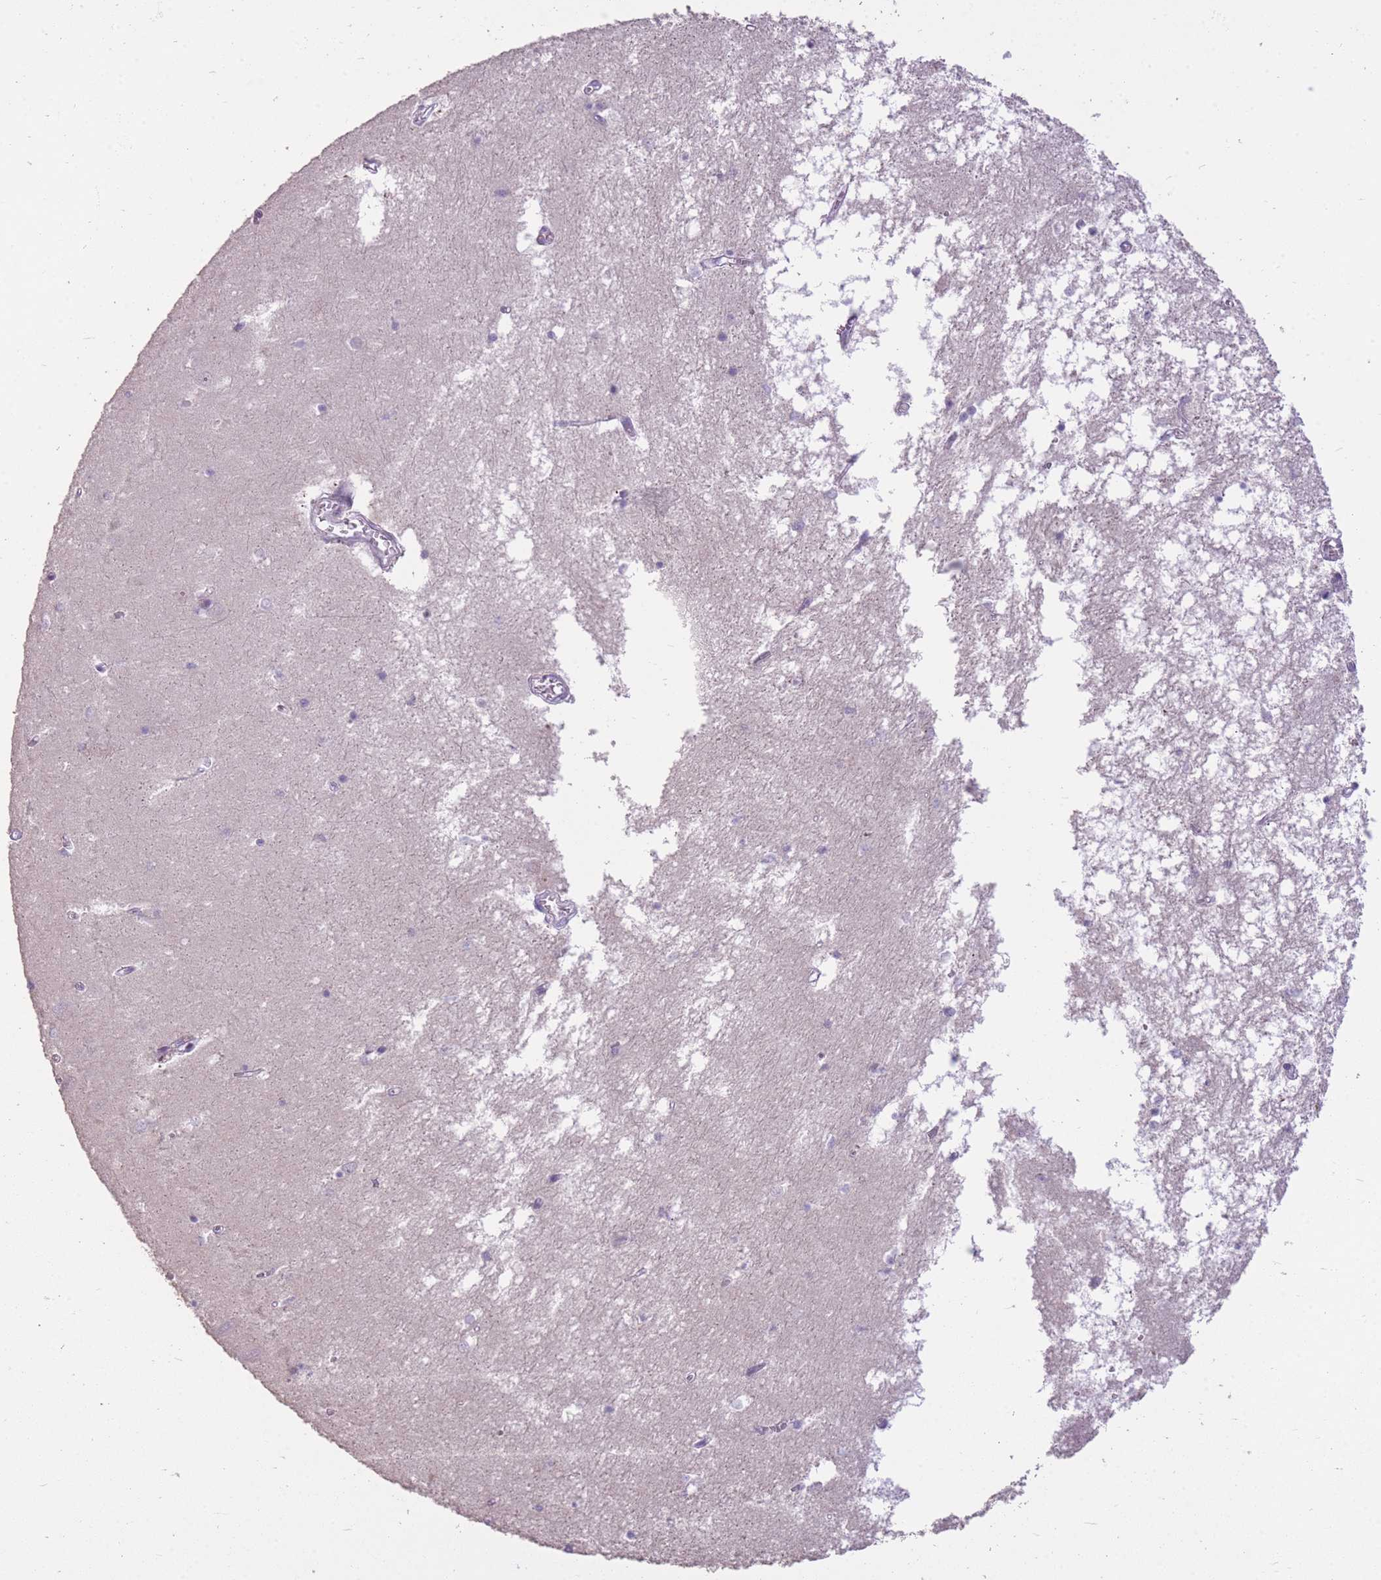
{"staining": {"intensity": "negative", "quantity": "none", "location": "none"}, "tissue": "hippocampus", "cell_type": "Glial cells", "image_type": "normal", "snomed": [{"axis": "morphology", "description": "Normal tissue, NOS"}, {"axis": "topography", "description": "Hippocampus"}], "caption": "IHC micrograph of normal human hippocampus stained for a protein (brown), which demonstrates no expression in glial cells.", "gene": "ZBTB24", "patient": {"sex": "male", "age": 70}}